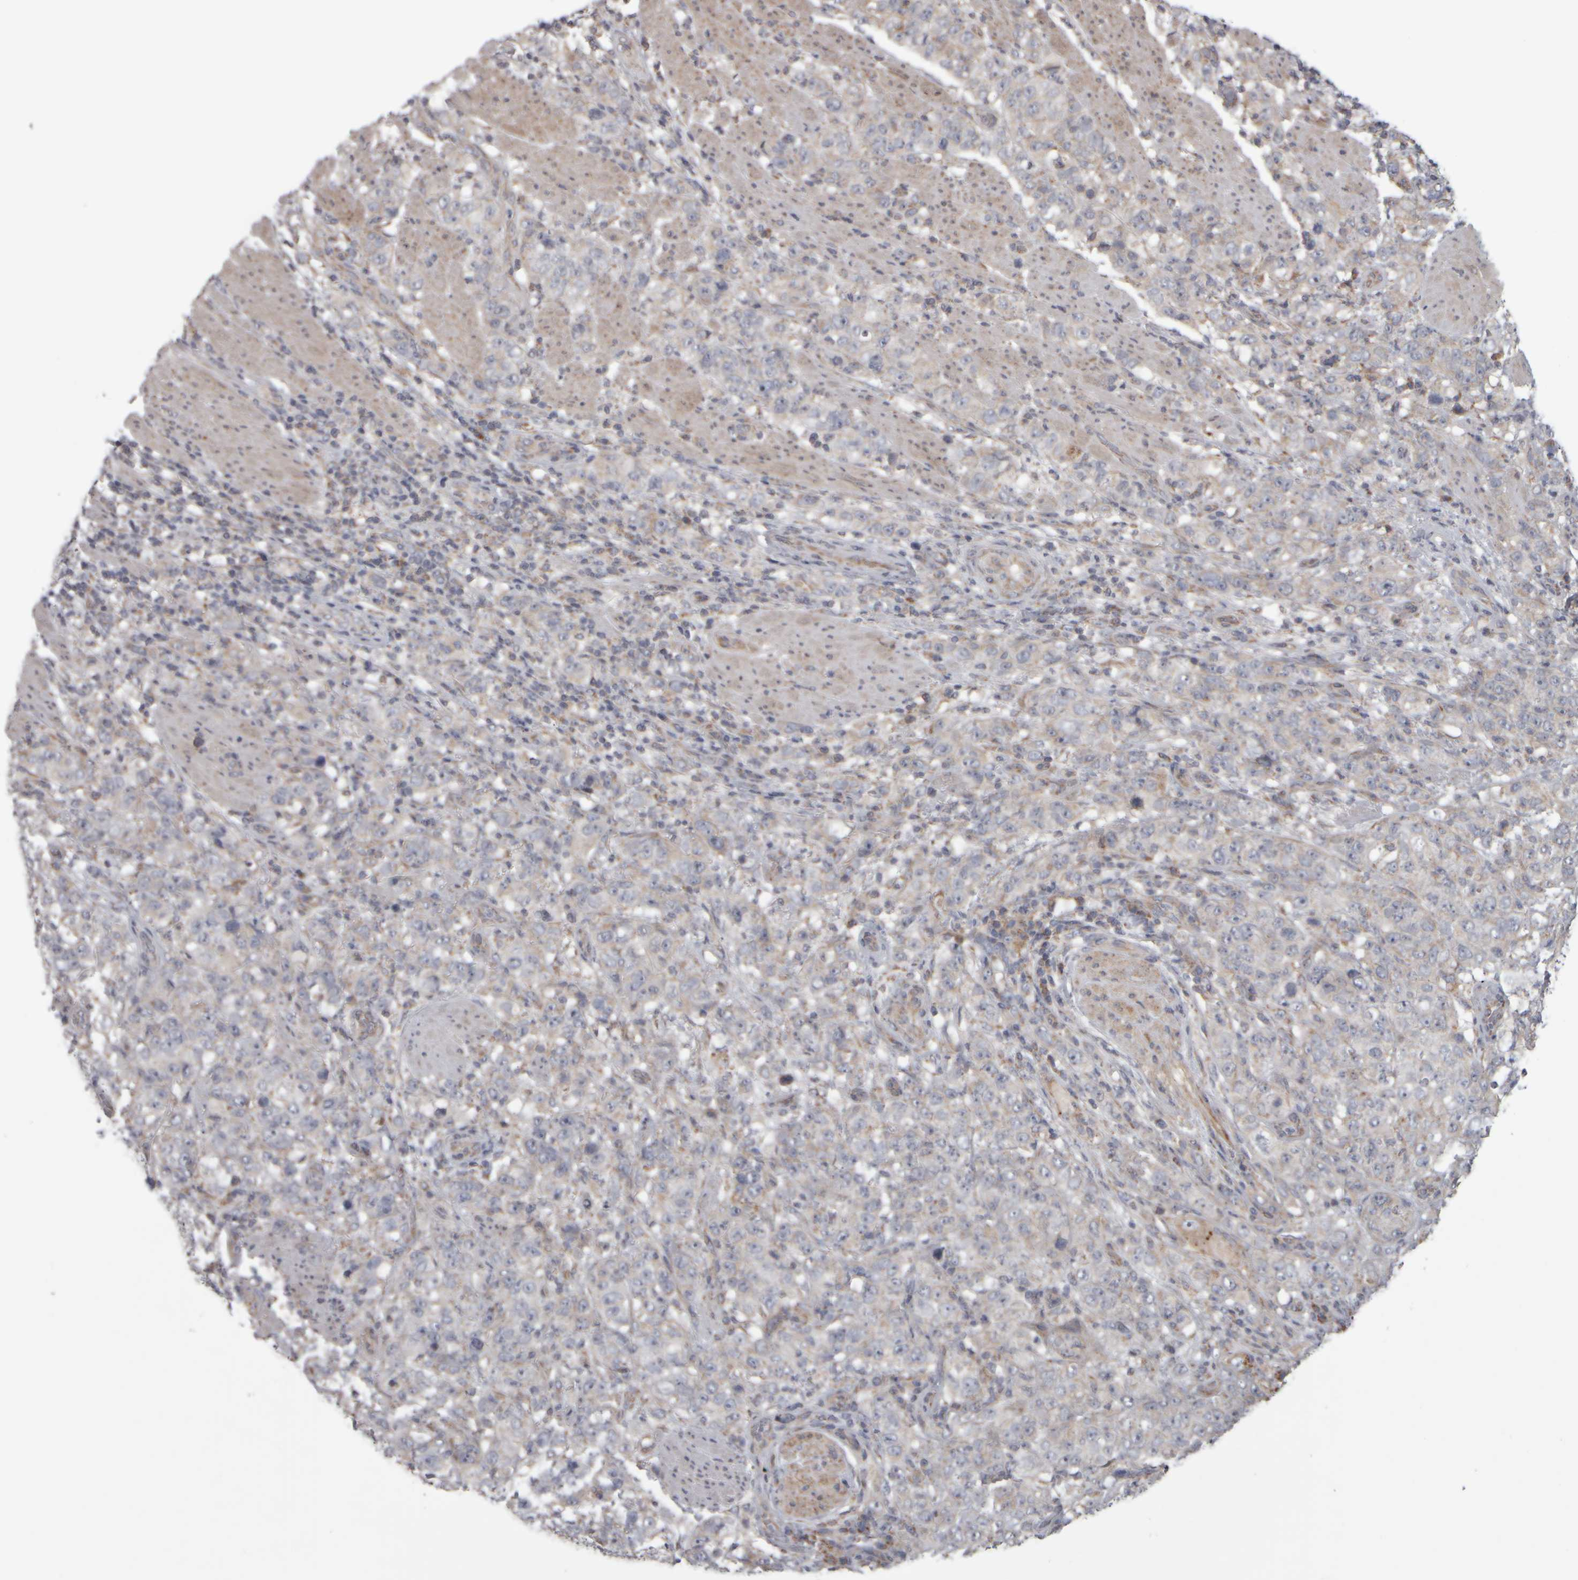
{"staining": {"intensity": "weak", "quantity": "<25%", "location": "cytoplasmic/membranous"}, "tissue": "stomach cancer", "cell_type": "Tumor cells", "image_type": "cancer", "snomed": [{"axis": "morphology", "description": "Adenocarcinoma, NOS"}, {"axis": "topography", "description": "Stomach"}], "caption": "Tumor cells are negative for protein expression in human stomach cancer (adenocarcinoma). Brightfield microscopy of immunohistochemistry stained with DAB (brown) and hematoxylin (blue), captured at high magnification.", "gene": "SCO1", "patient": {"sex": "male", "age": 48}}